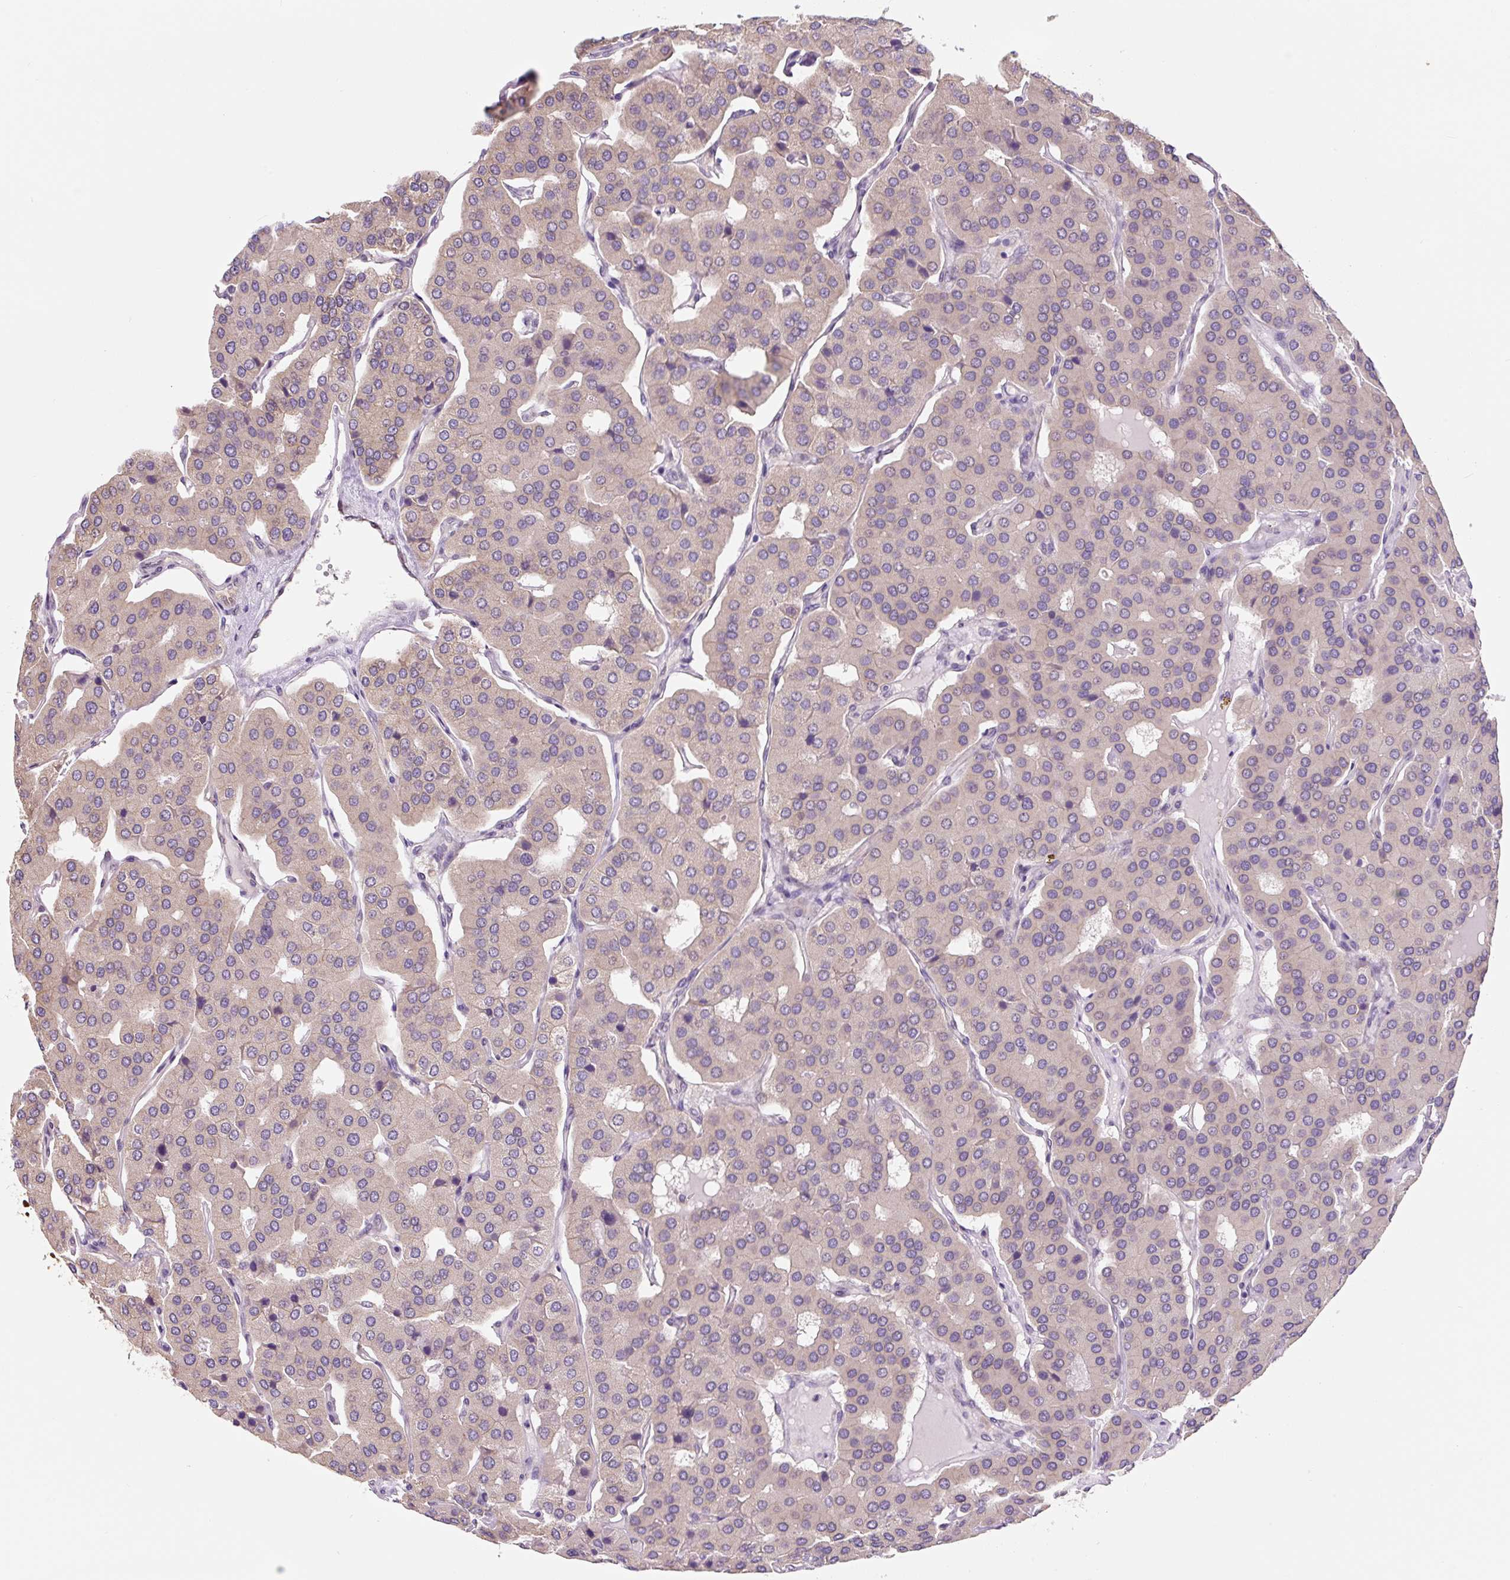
{"staining": {"intensity": "negative", "quantity": "none", "location": "none"}, "tissue": "parathyroid gland", "cell_type": "Glandular cells", "image_type": "normal", "snomed": [{"axis": "morphology", "description": "Normal tissue, NOS"}, {"axis": "morphology", "description": "Adenoma, NOS"}, {"axis": "topography", "description": "Parathyroid gland"}], "caption": "This is a micrograph of immunohistochemistry staining of normal parathyroid gland, which shows no positivity in glandular cells.", "gene": "ASRGL1", "patient": {"sex": "female", "age": 86}}